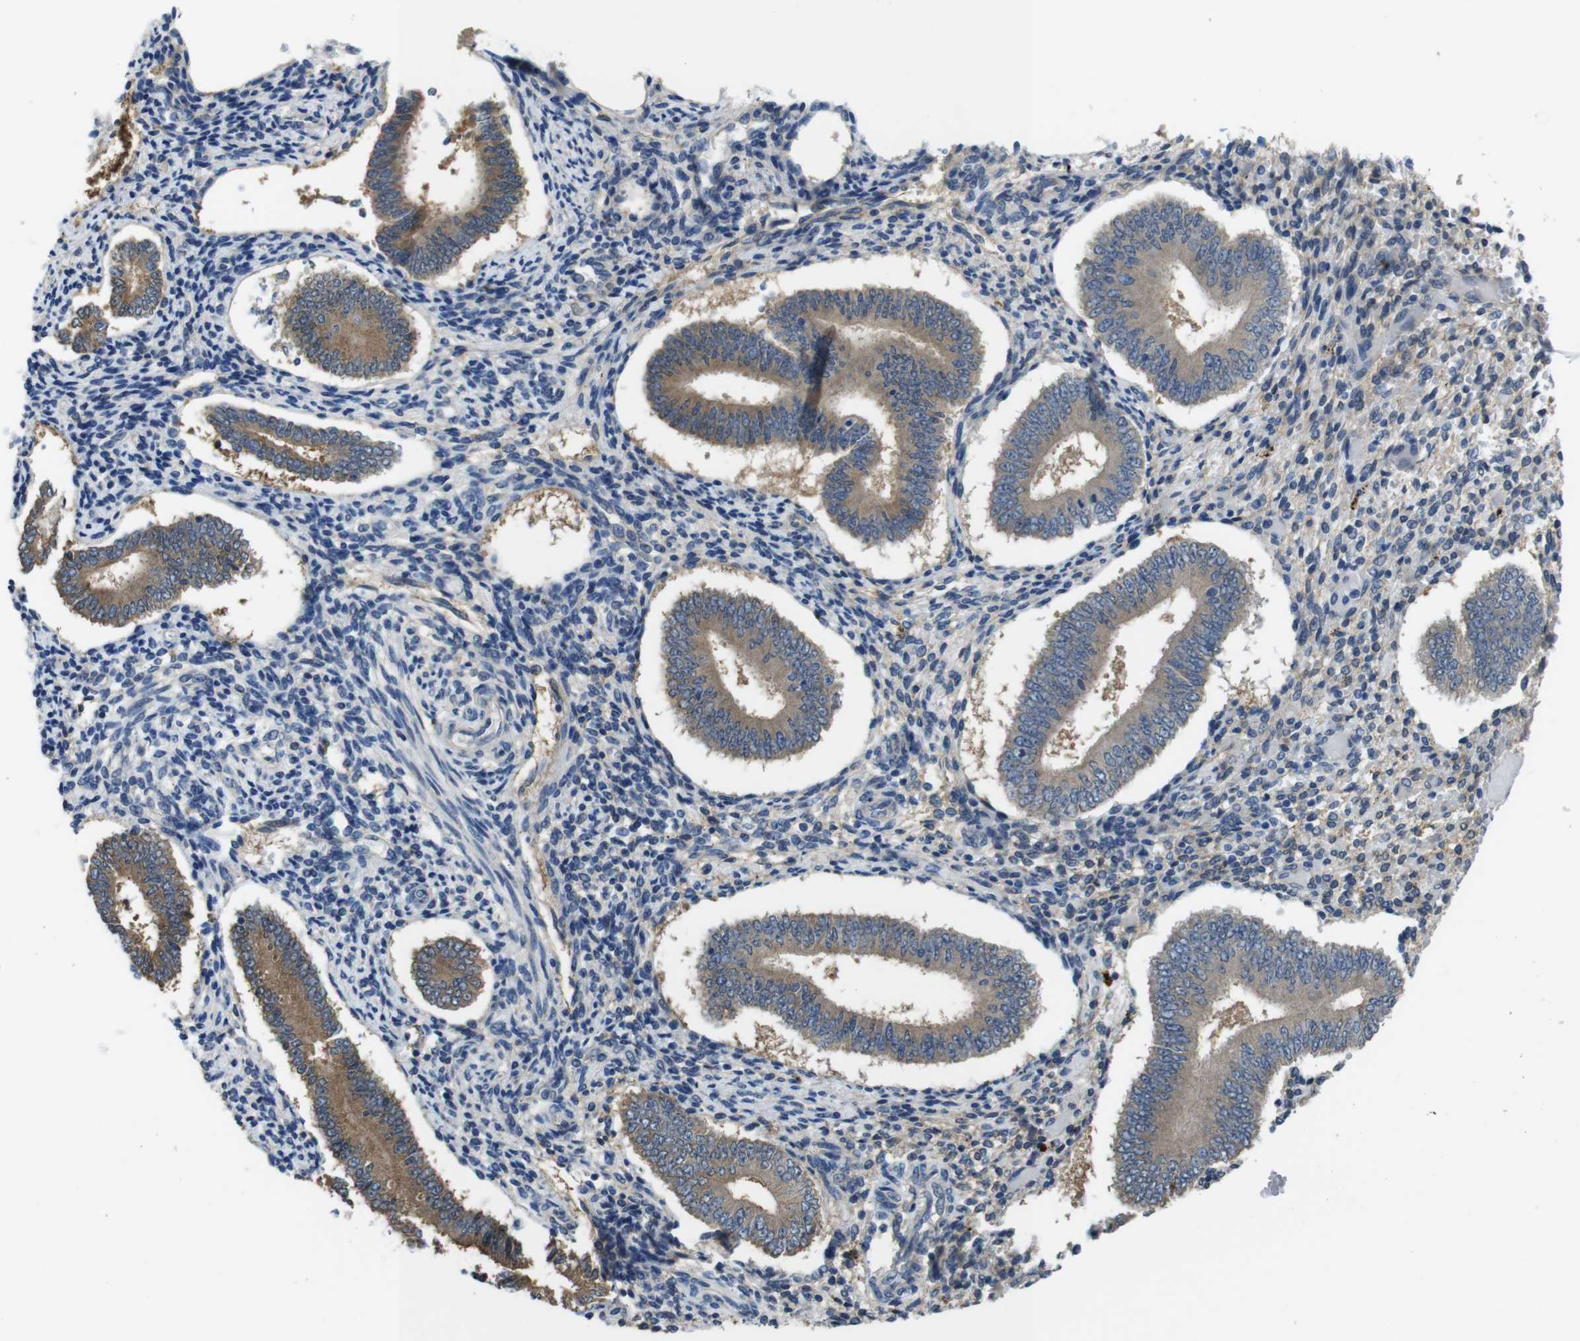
{"staining": {"intensity": "weak", "quantity": "25%-75%", "location": "cytoplasmic/membranous"}, "tissue": "endometrium", "cell_type": "Cells in endometrial stroma", "image_type": "normal", "snomed": [{"axis": "morphology", "description": "Normal tissue, NOS"}, {"axis": "topography", "description": "Endometrium"}], "caption": "Immunohistochemistry (DAB) staining of normal human endometrium reveals weak cytoplasmic/membranous protein positivity in approximately 25%-75% of cells in endometrial stroma. Ihc stains the protein of interest in brown and the nuclei are stained blue.", "gene": "RAB6A", "patient": {"sex": "female", "age": 42}}